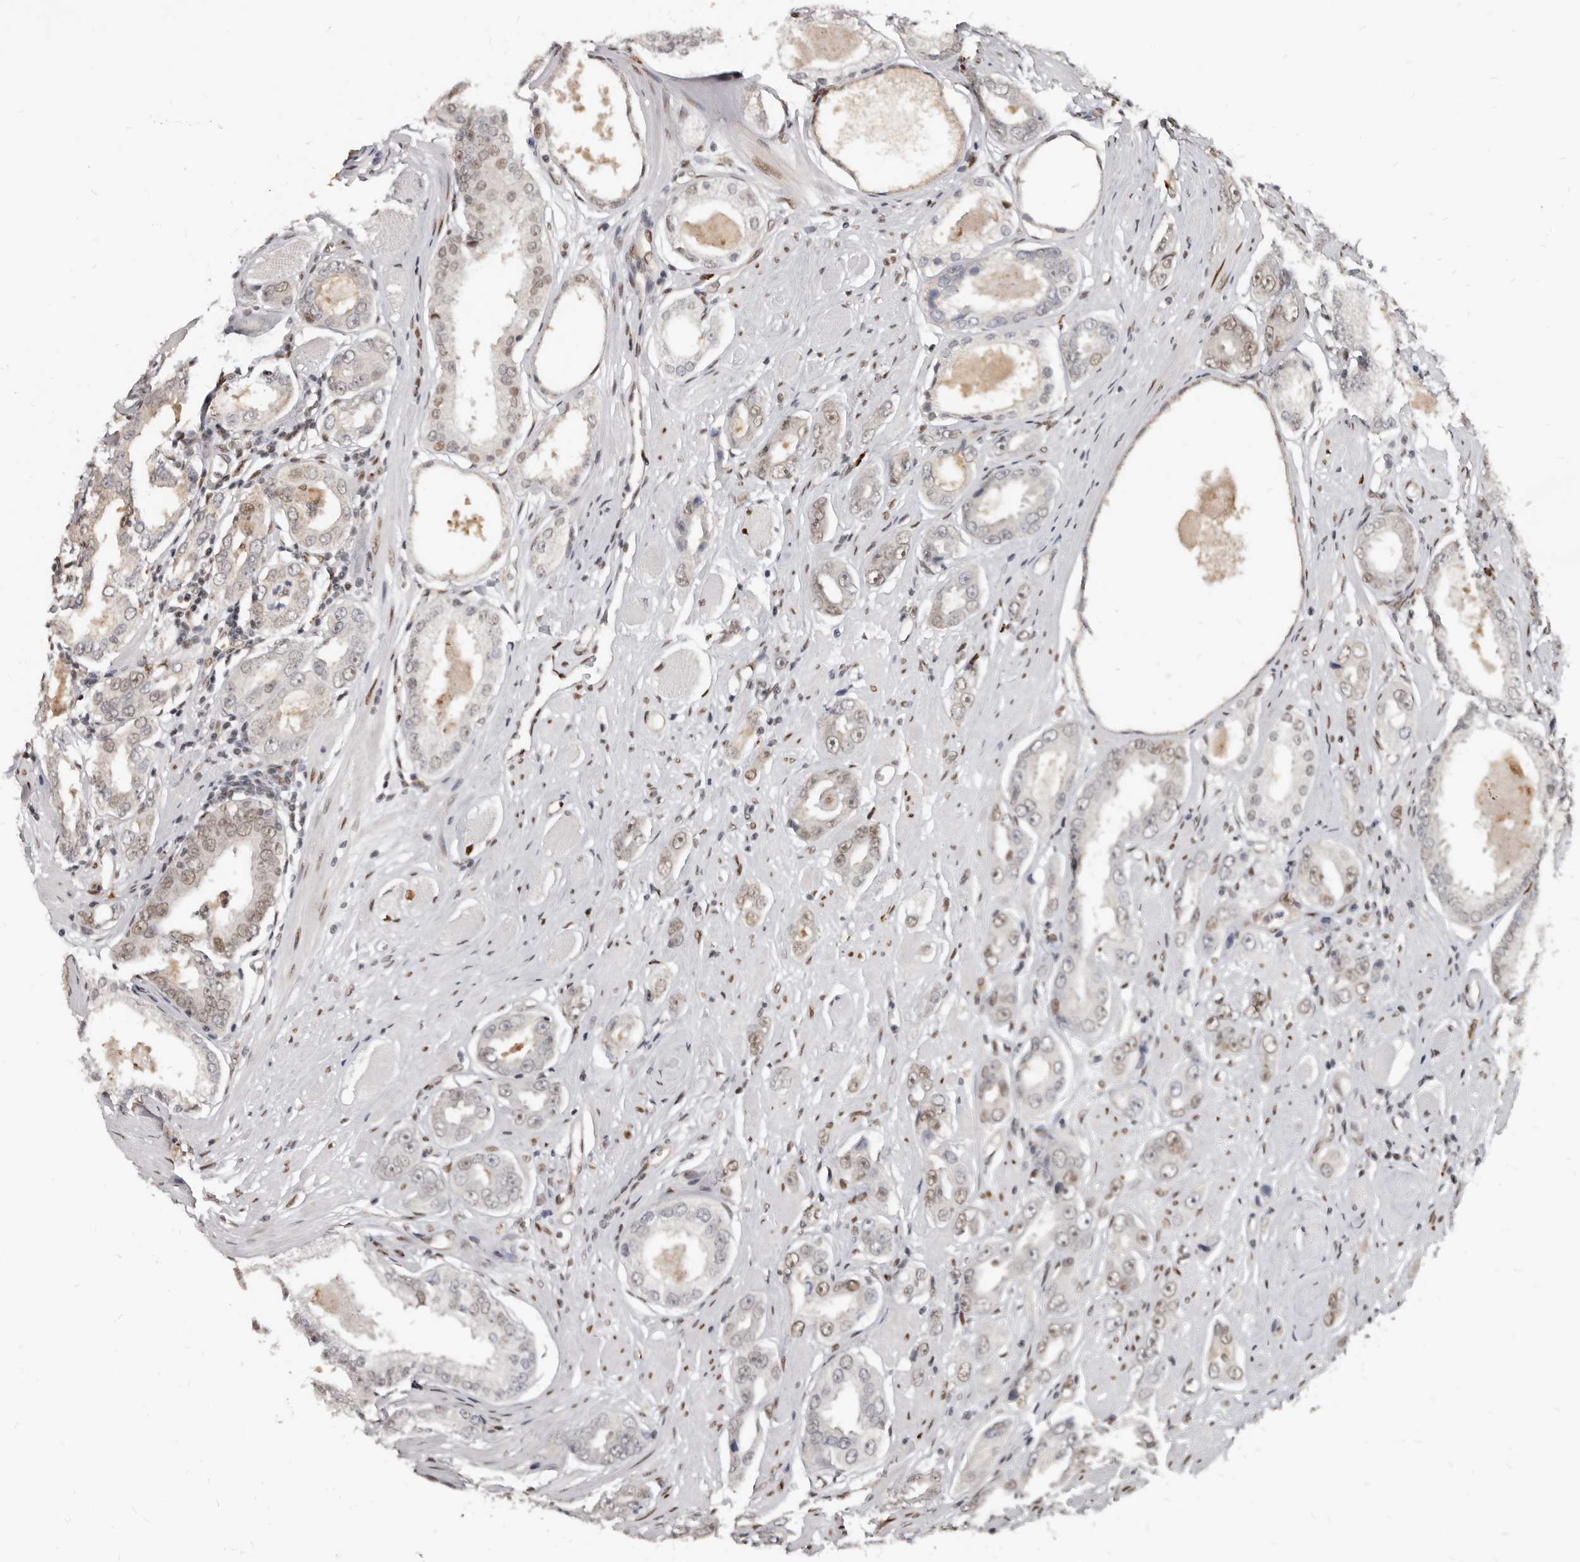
{"staining": {"intensity": "moderate", "quantity": "25%-75%", "location": "nuclear"}, "tissue": "prostate cancer", "cell_type": "Tumor cells", "image_type": "cancer", "snomed": [{"axis": "morphology", "description": "Adenocarcinoma, Medium grade"}, {"axis": "topography", "description": "Prostate"}], "caption": "A micrograph of human adenocarcinoma (medium-grade) (prostate) stained for a protein shows moderate nuclear brown staining in tumor cells.", "gene": "ATF5", "patient": {"sex": "male", "age": 53}}